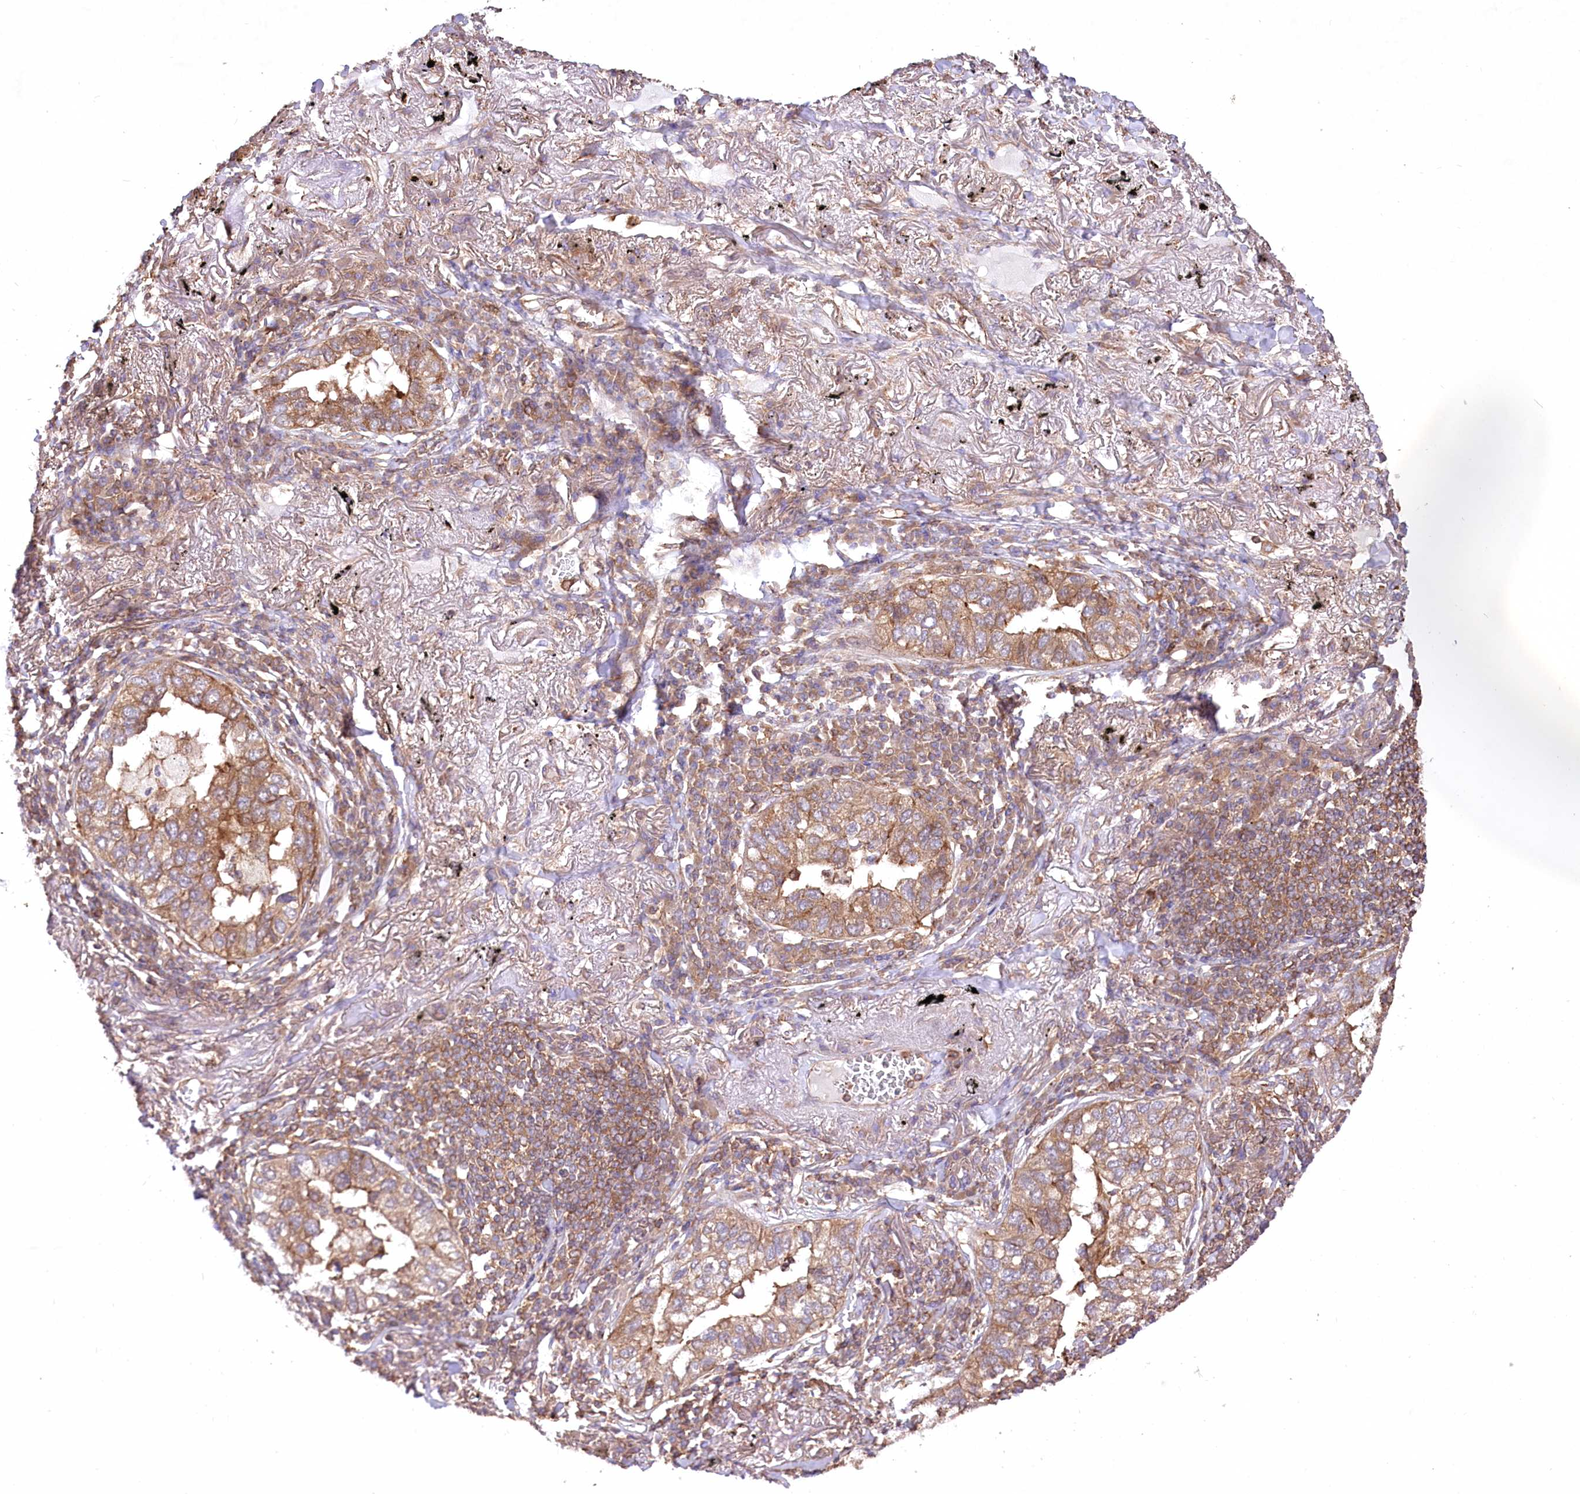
{"staining": {"intensity": "moderate", "quantity": ">75%", "location": "cytoplasmic/membranous"}, "tissue": "lung cancer", "cell_type": "Tumor cells", "image_type": "cancer", "snomed": [{"axis": "morphology", "description": "Adenocarcinoma, NOS"}, {"axis": "topography", "description": "Lung"}], "caption": "Protein expression by immunohistochemistry demonstrates moderate cytoplasmic/membranous positivity in approximately >75% of tumor cells in lung adenocarcinoma.", "gene": "UMPS", "patient": {"sex": "male", "age": 65}}